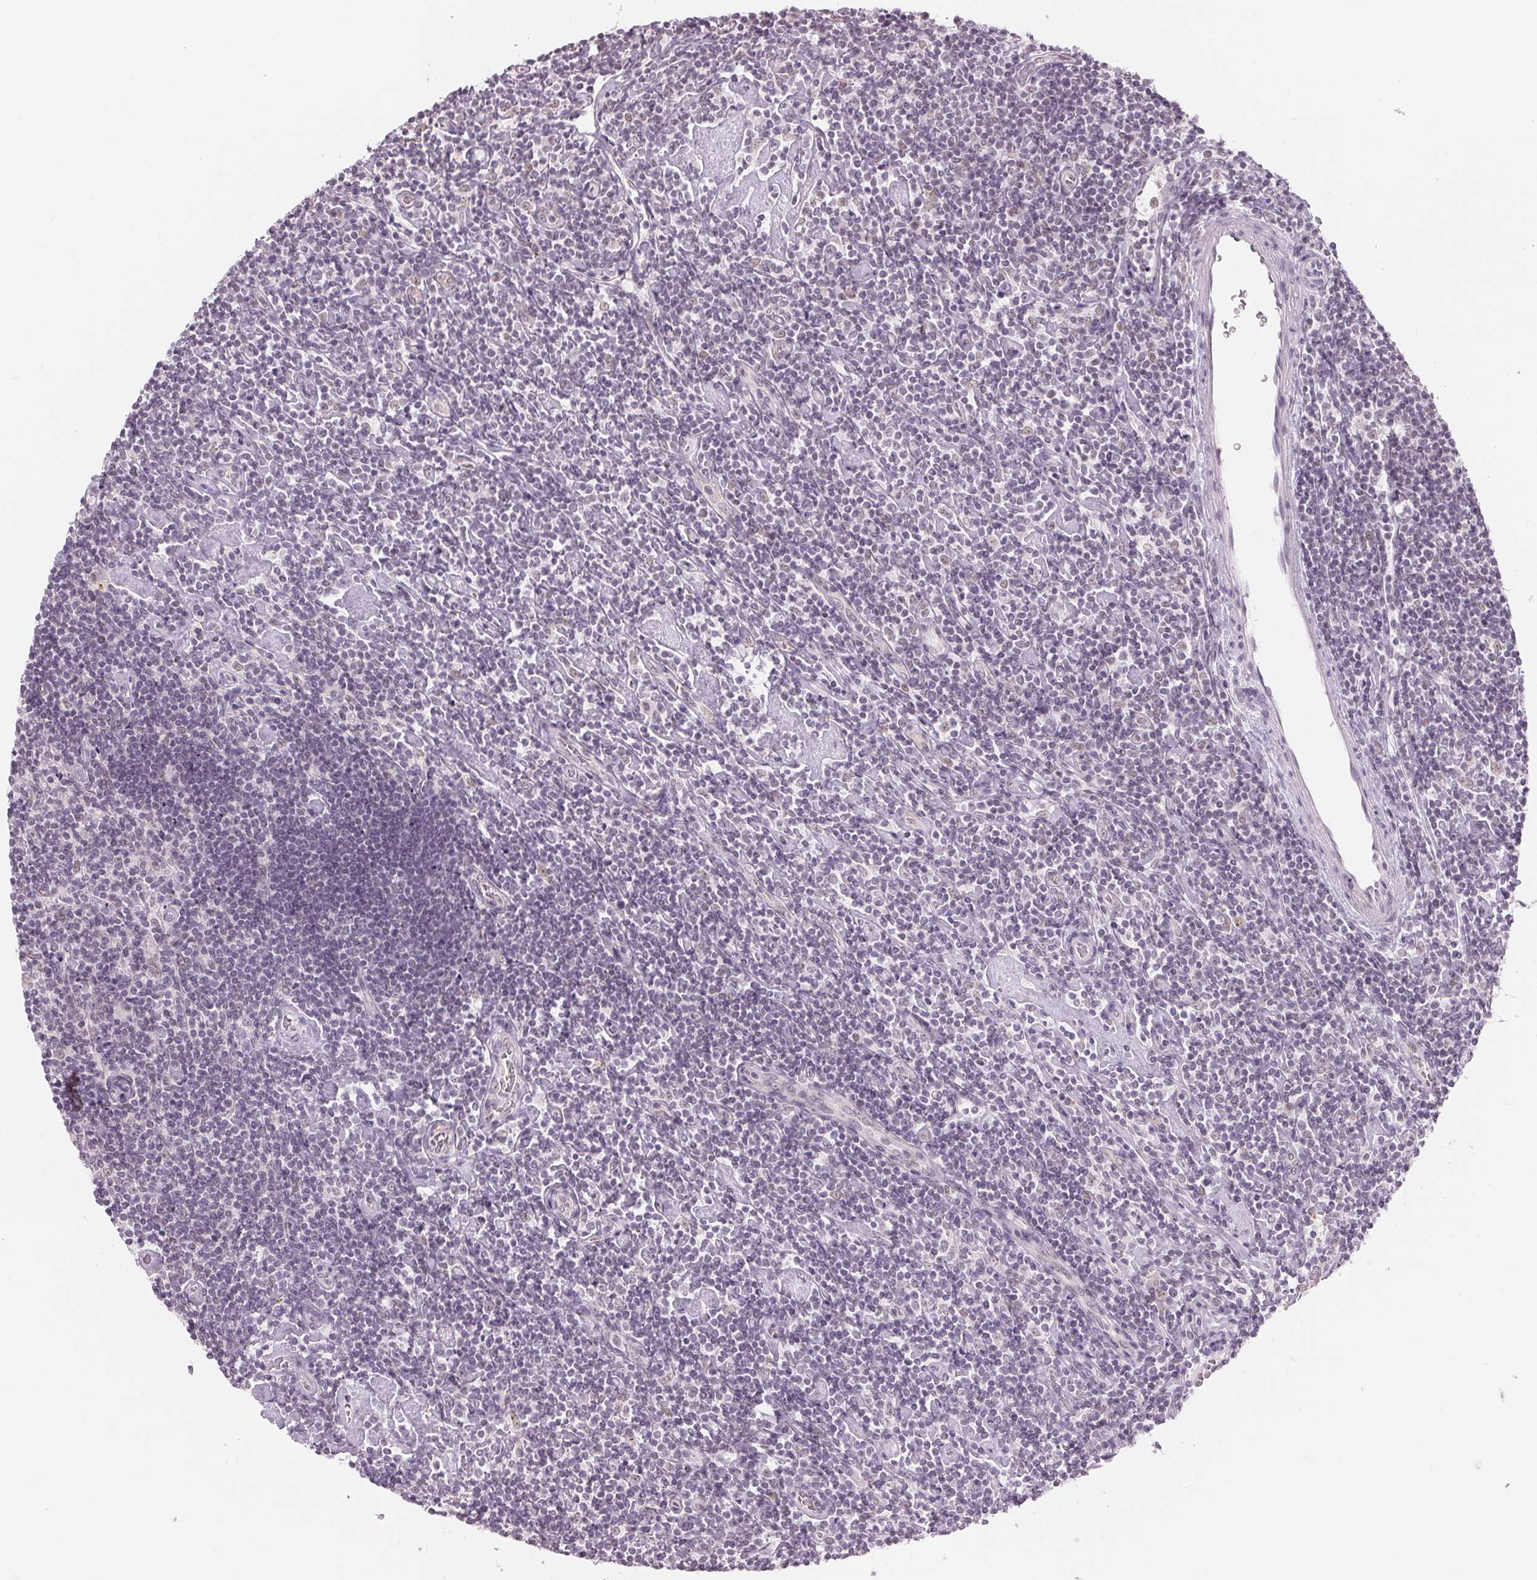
{"staining": {"intensity": "negative", "quantity": "none", "location": "none"}, "tissue": "lymphoma", "cell_type": "Tumor cells", "image_type": "cancer", "snomed": [{"axis": "morphology", "description": "Hodgkin's disease, NOS"}, {"axis": "topography", "description": "Lymph node"}], "caption": "IHC histopathology image of Hodgkin's disease stained for a protein (brown), which displays no staining in tumor cells.", "gene": "NXF3", "patient": {"sex": "male", "age": 40}}